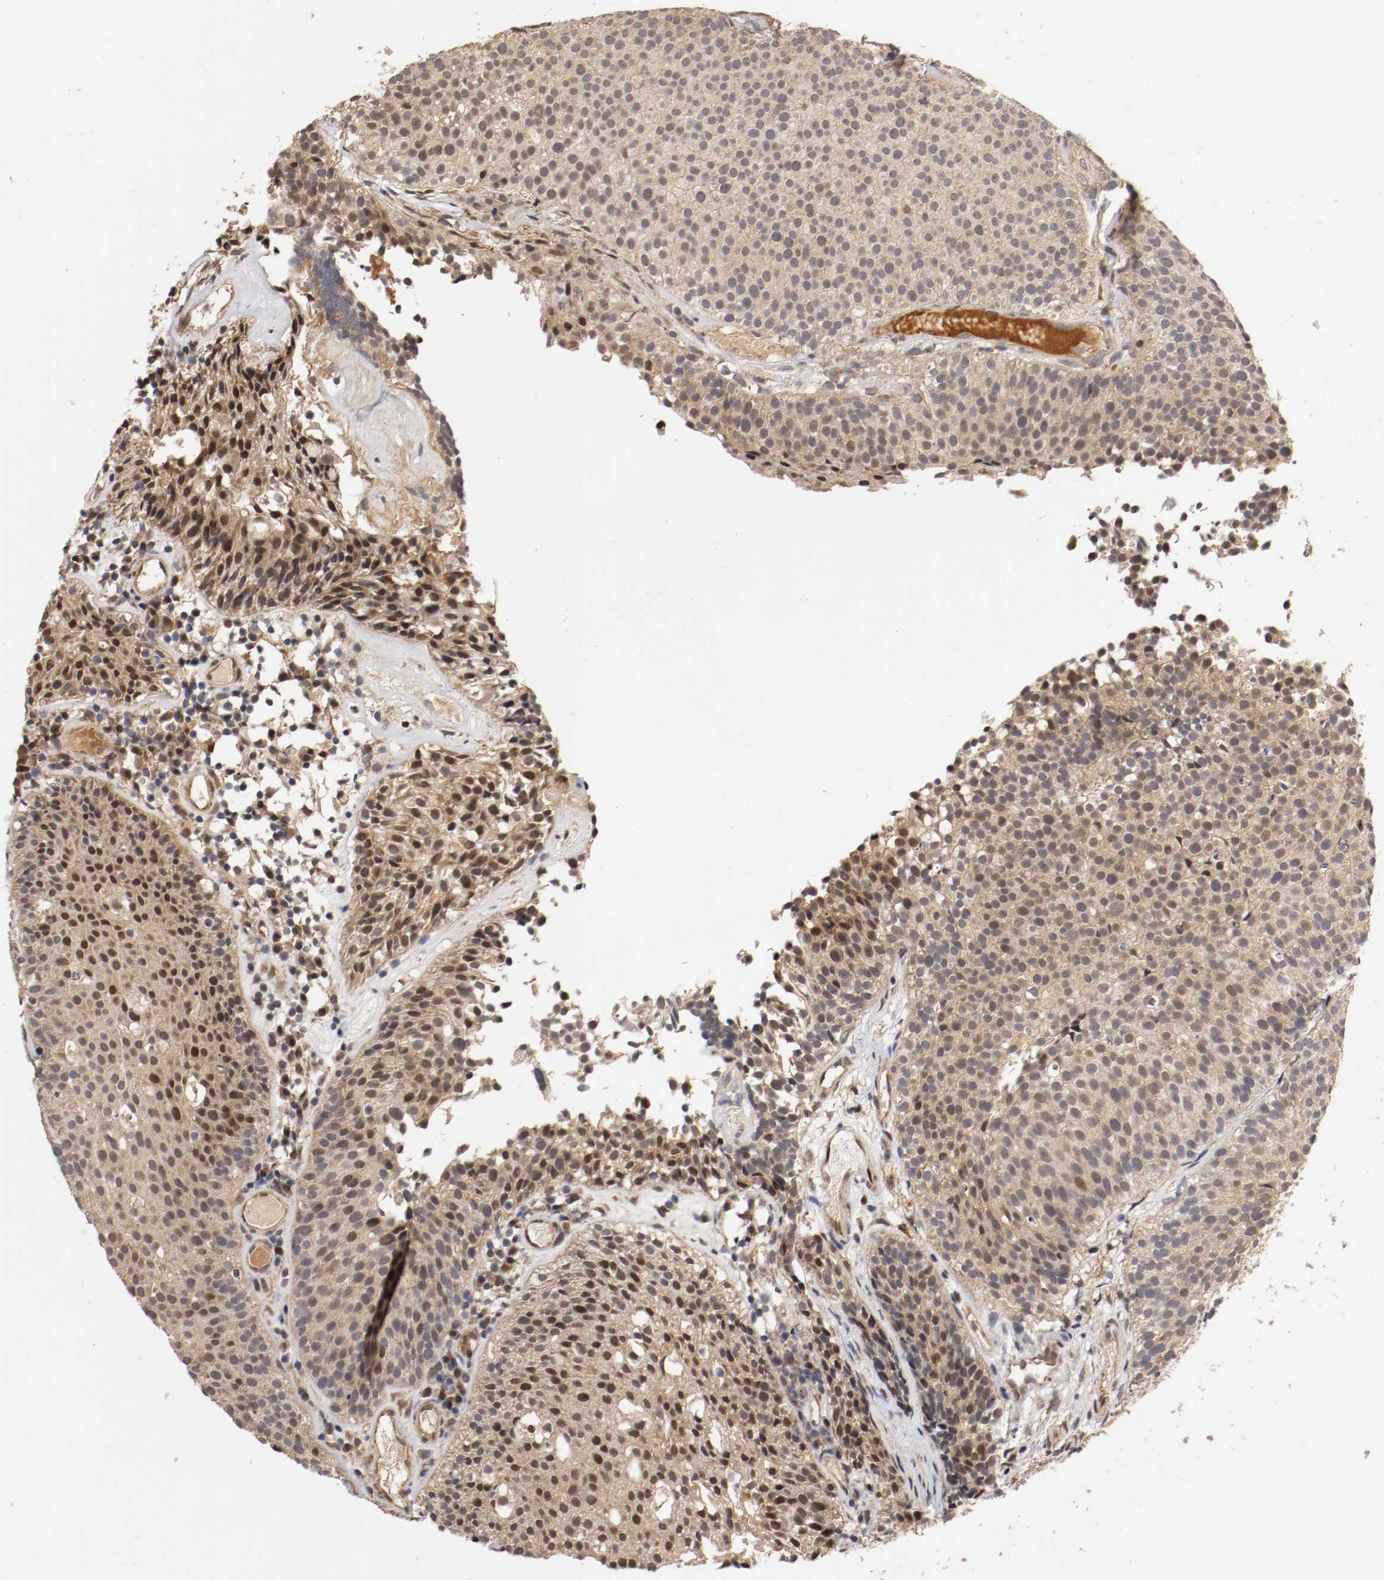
{"staining": {"intensity": "moderate", "quantity": ">75%", "location": "cytoplasmic/membranous,nuclear"}, "tissue": "urothelial cancer", "cell_type": "Tumor cells", "image_type": "cancer", "snomed": [{"axis": "morphology", "description": "Urothelial carcinoma, Low grade"}, {"axis": "topography", "description": "Urinary bladder"}], "caption": "Approximately >75% of tumor cells in low-grade urothelial carcinoma exhibit moderate cytoplasmic/membranous and nuclear protein expression as visualized by brown immunohistochemical staining.", "gene": "TNFRSF1B", "patient": {"sex": "male", "age": 85}}